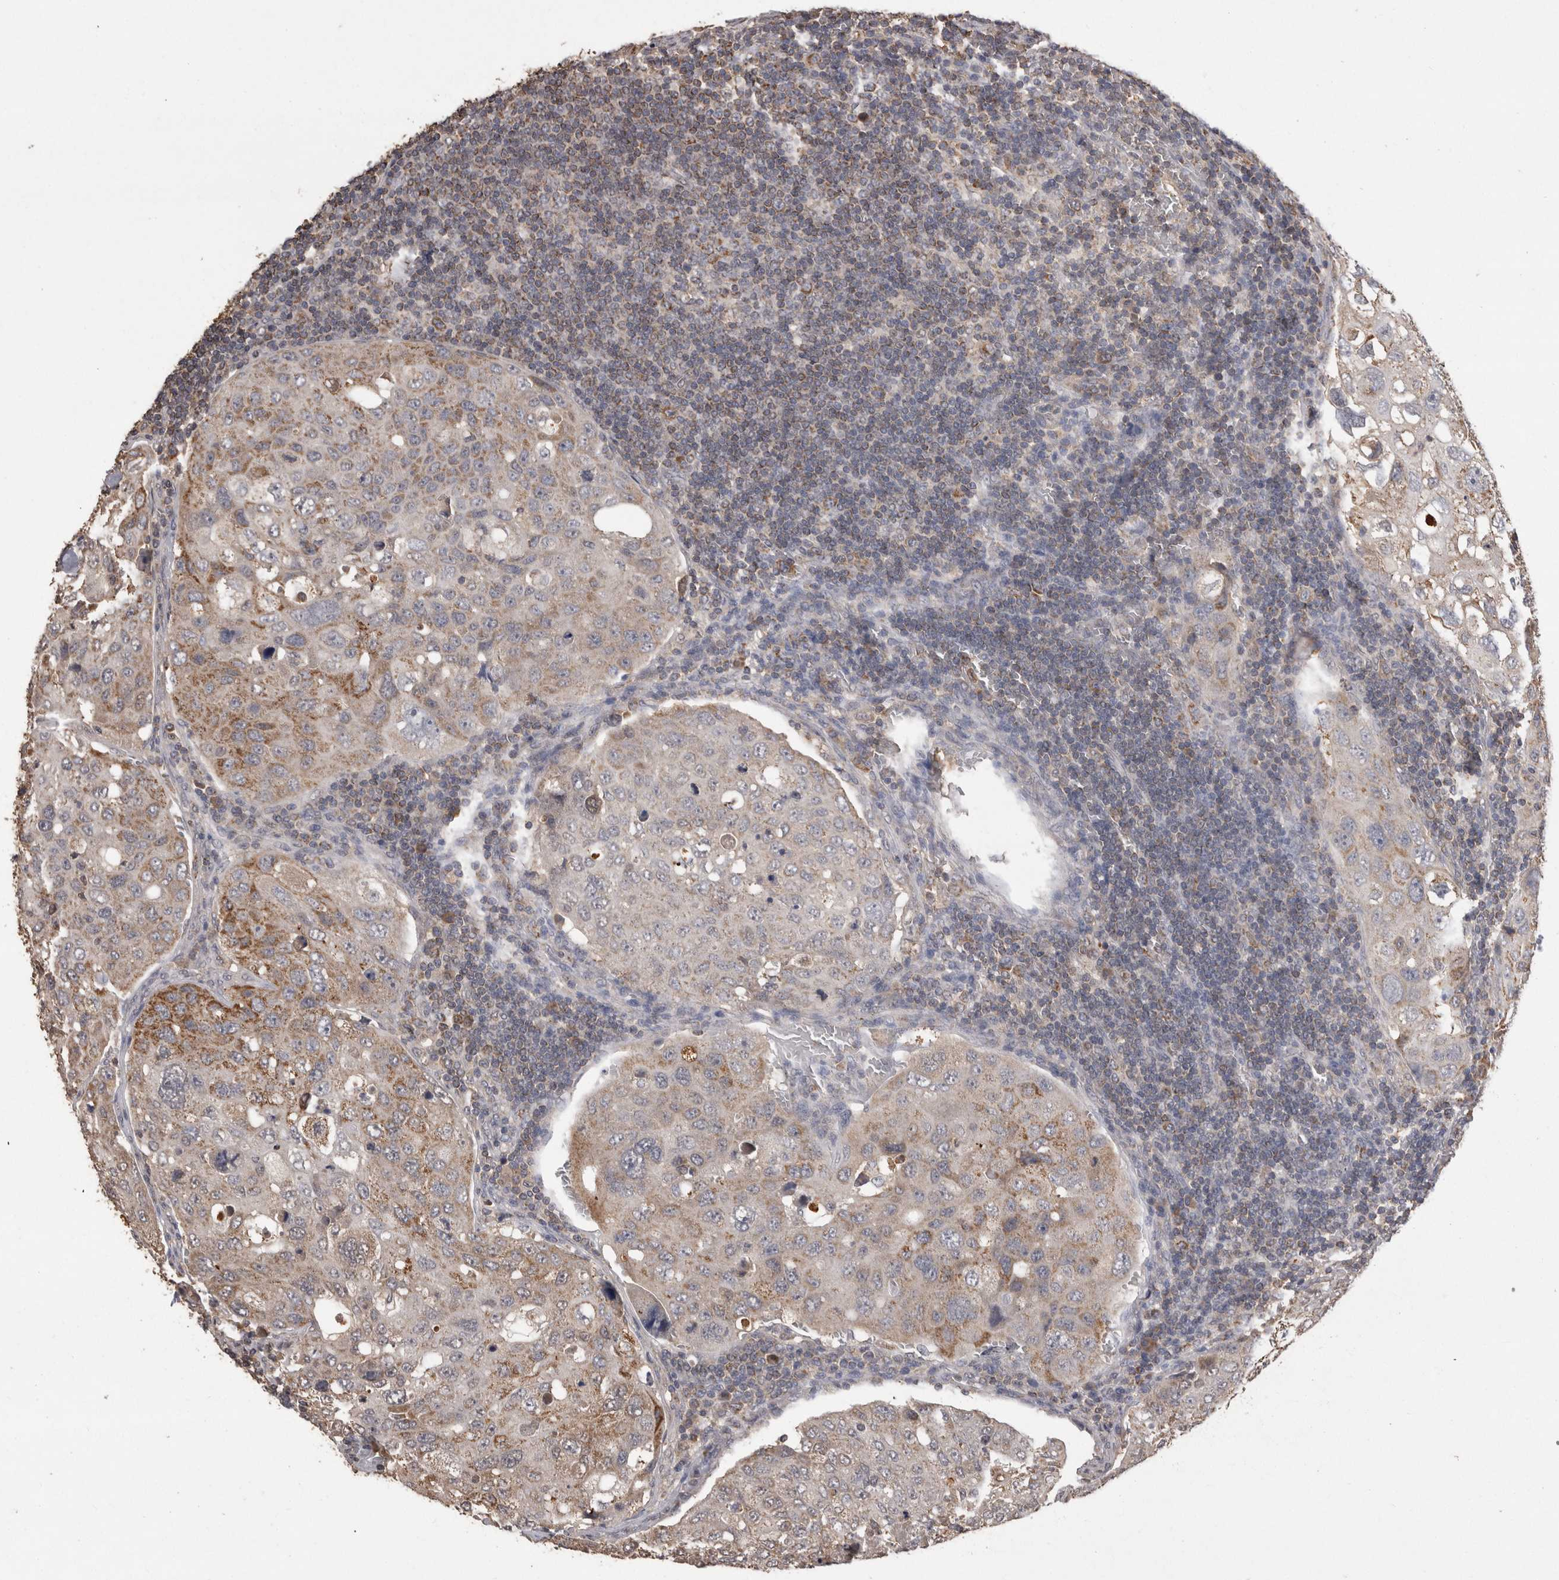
{"staining": {"intensity": "moderate", "quantity": "<25%", "location": "cytoplasmic/membranous"}, "tissue": "urothelial cancer", "cell_type": "Tumor cells", "image_type": "cancer", "snomed": [{"axis": "morphology", "description": "Urothelial carcinoma, High grade"}, {"axis": "topography", "description": "Lymph node"}, {"axis": "topography", "description": "Urinary bladder"}], "caption": "Protein staining demonstrates moderate cytoplasmic/membranous positivity in about <25% of tumor cells in urothelial carcinoma (high-grade). (IHC, brightfield microscopy, high magnification).", "gene": "PREP", "patient": {"sex": "male", "age": 51}}